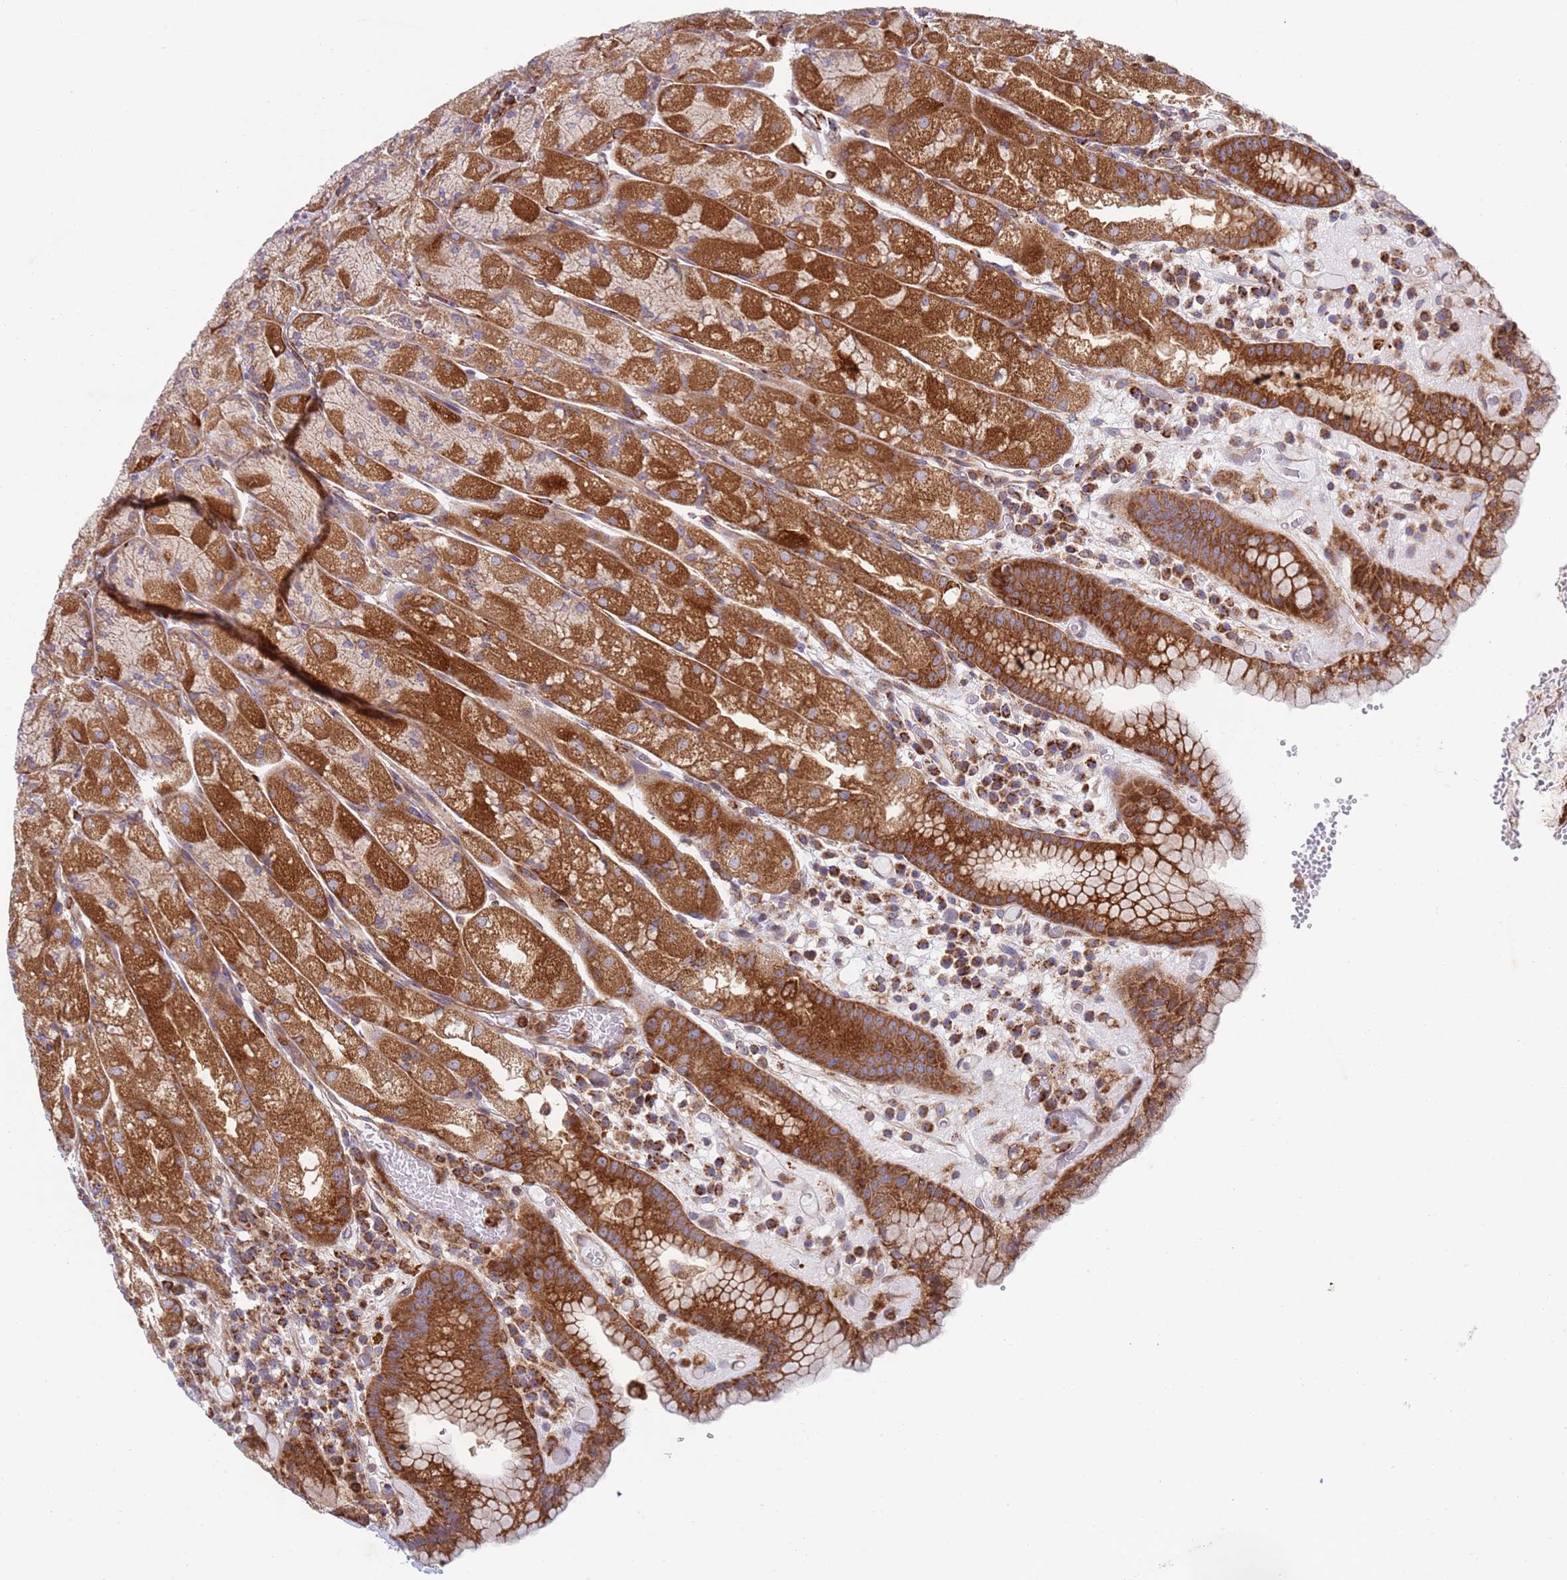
{"staining": {"intensity": "strong", "quantity": "25%-75%", "location": "cytoplasmic/membranous"}, "tissue": "stomach", "cell_type": "Glandular cells", "image_type": "normal", "snomed": [{"axis": "morphology", "description": "Normal tissue, NOS"}, {"axis": "topography", "description": "Stomach, upper"}], "caption": "This image displays immunohistochemistry (IHC) staining of benign stomach, with high strong cytoplasmic/membranous positivity in approximately 25%-75% of glandular cells.", "gene": "ZMYM5", "patient": {"sex": "male", "age": 52}}